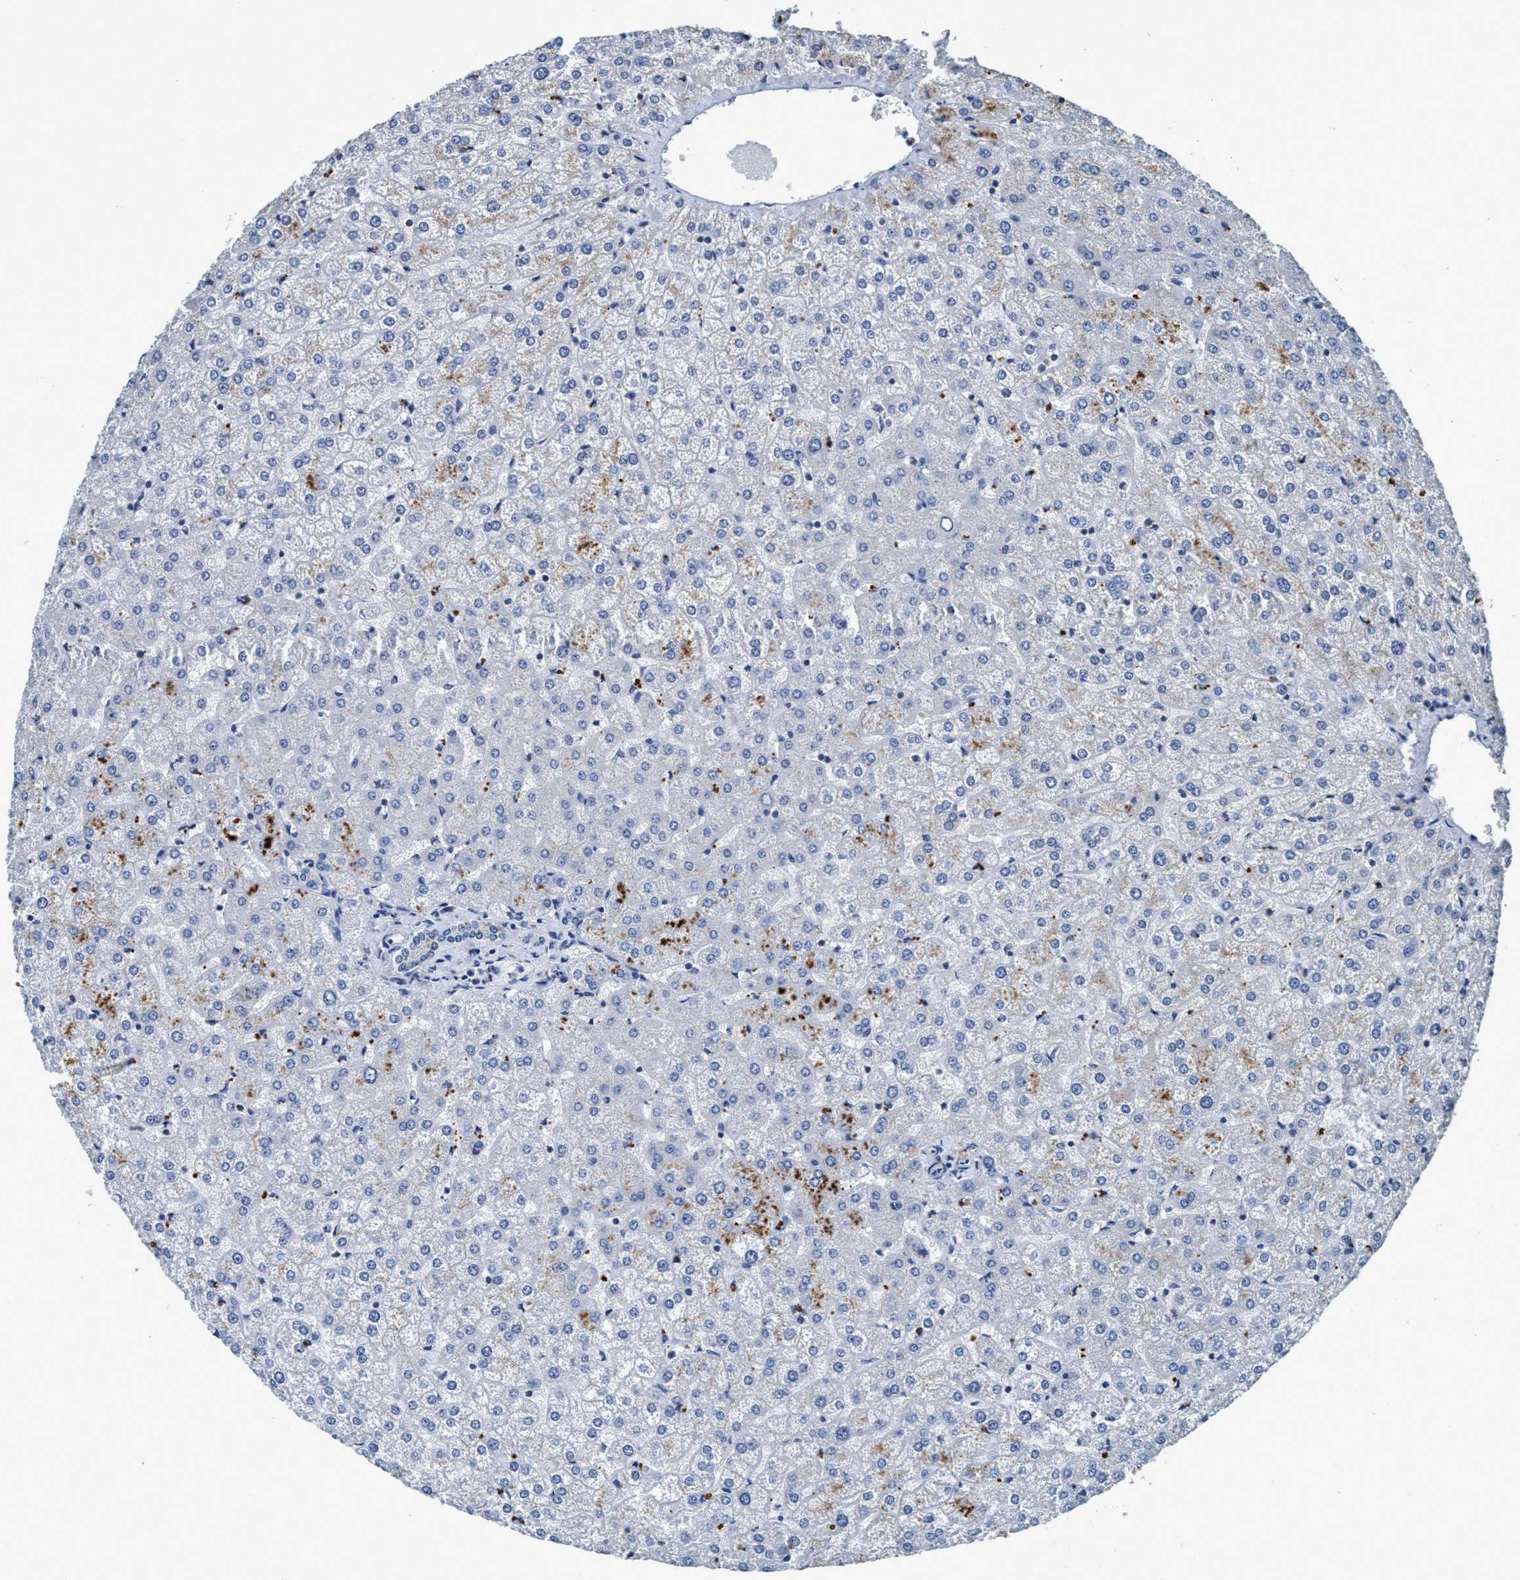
{"staining": {"intensity": "negative", "quantity": "none", "location": "none"}, "tissue": "liver", "cell_type": "Cholangiocytes", "image_type": "normal", "snomed": [{"axis": "morphology", "description": "Normal tissue, NOS"}, {"axis": "topography", "description": "Liver"}], "caption": "This photomicrograph is of unremarkable liver stained with IHC to label a protein in brown with the nuclei are counter-stained blue. There is no positivity in cholangiocytes. (DAB (3,3'-diaminobenzidine) immunohistochemistry with hematoxylin counter stain).", "gene": "ANKFN1", "patient": {"sex": "female", "age": 32}}